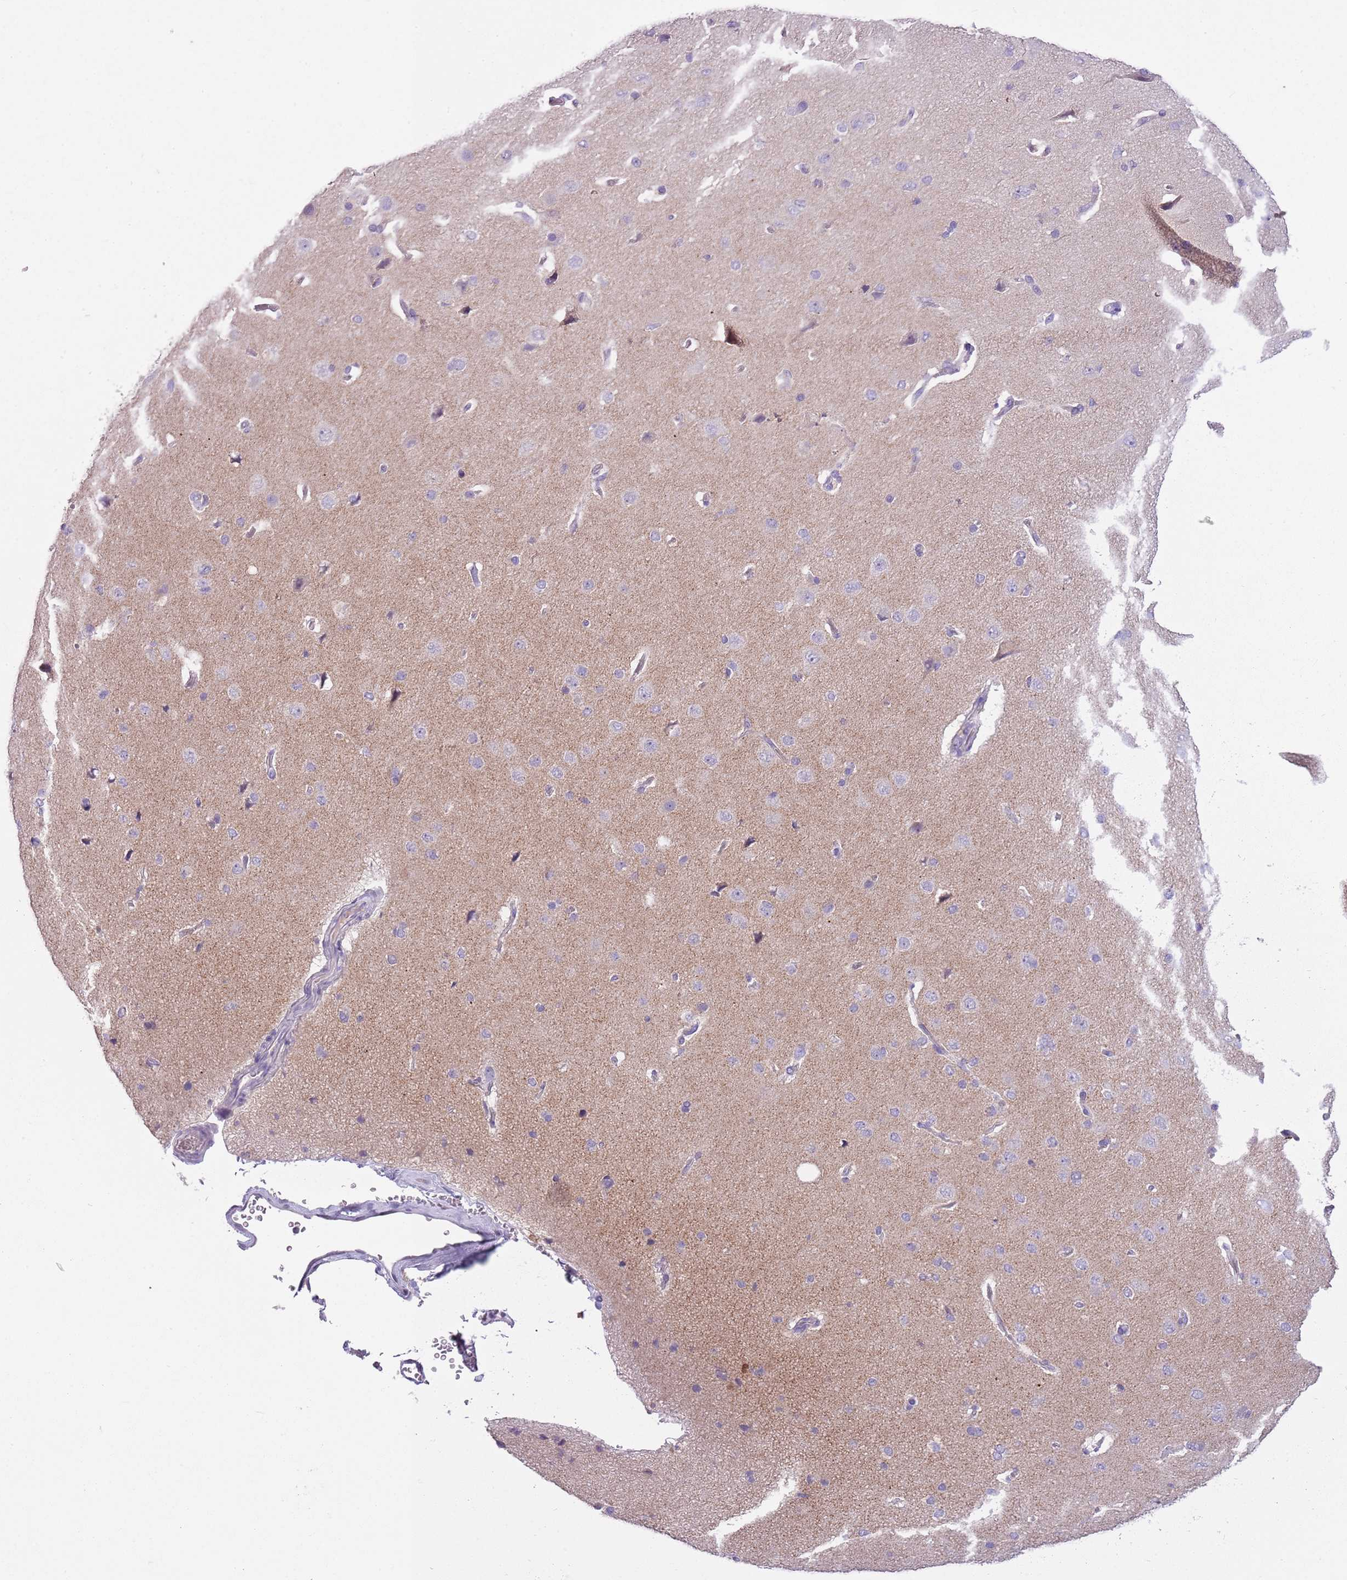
{"staining": {"intensity": "negative", "quantity": "none", "location": "none"}, "tissue": "cerebral cortex", "cell_type": "Endothelial cells", "image_type": "normal", "snomed": [{"axis": "morphology", "description": "Normal tissue, NOS"}, {"axis": "topography", "description": "Cerebral cortex"}], "caption": "DAB (3,3'-diaminobenzidine) immunohistochemical staining of normal cerebral cortex shows no significant positivity in endothelial cells.", "gene": "CFAP73", "patient": {"sex": "male", "age": 62}}